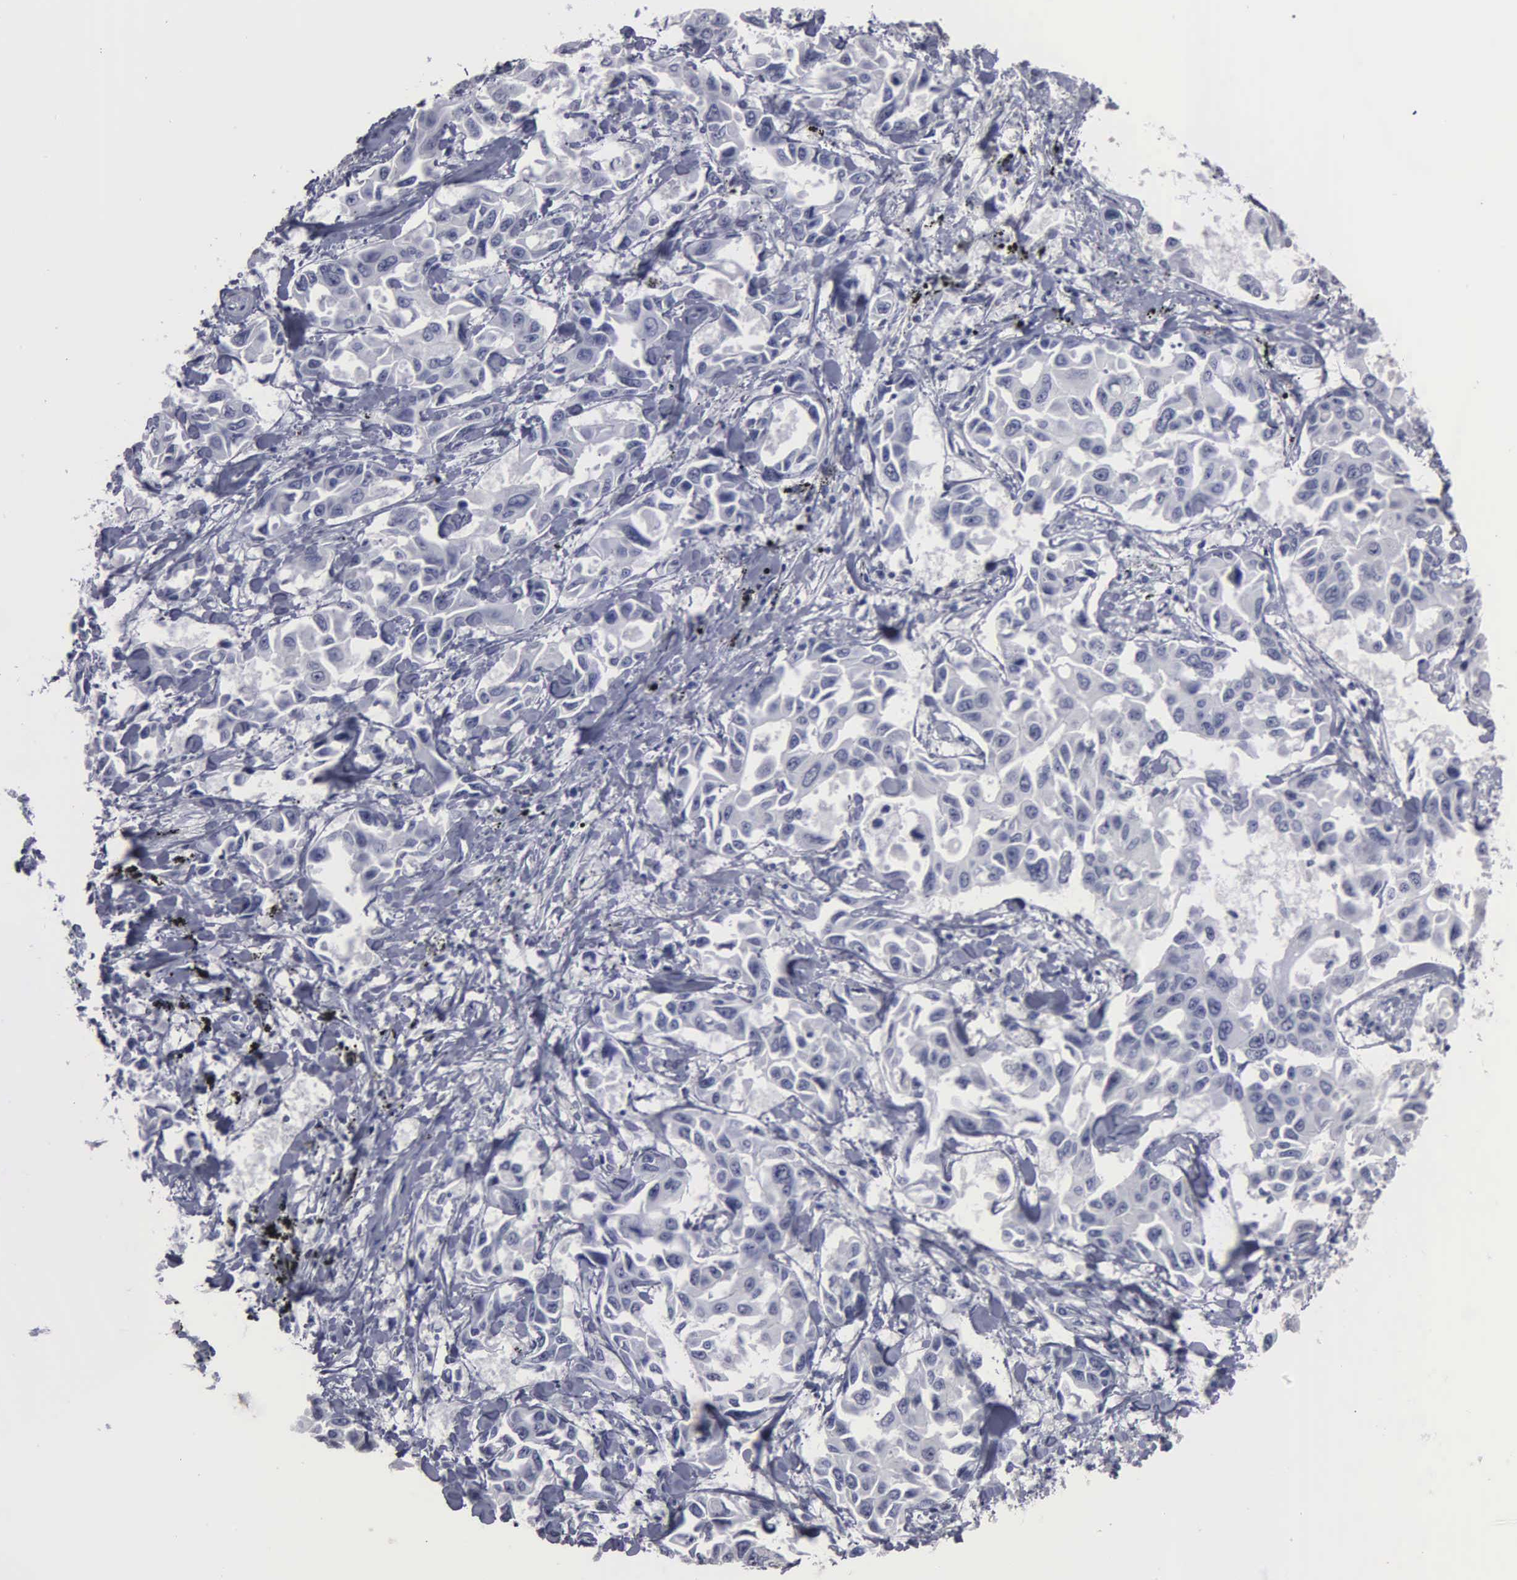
{"staining": {"intensity": "negative", "quantity": "none", "location": "none"}, "tissue": "lung cancer", "cell_type": "Tumor cells", "image_type": "cancer", "snomed": [{"axis": "morphology", "description": "Adenocarcinoma, NOS"}, {"axis": "topography", "description": "Lung"}], "caption": "This image is of lung cancer (adenocarcinoma) stained with immunohistochemistry to label a protein in brown with the nuclei are counter-stained blue. There is no expression in tumor cells.", "gene": "UPB1", "patient": {"sex": "male", "age": 64}}